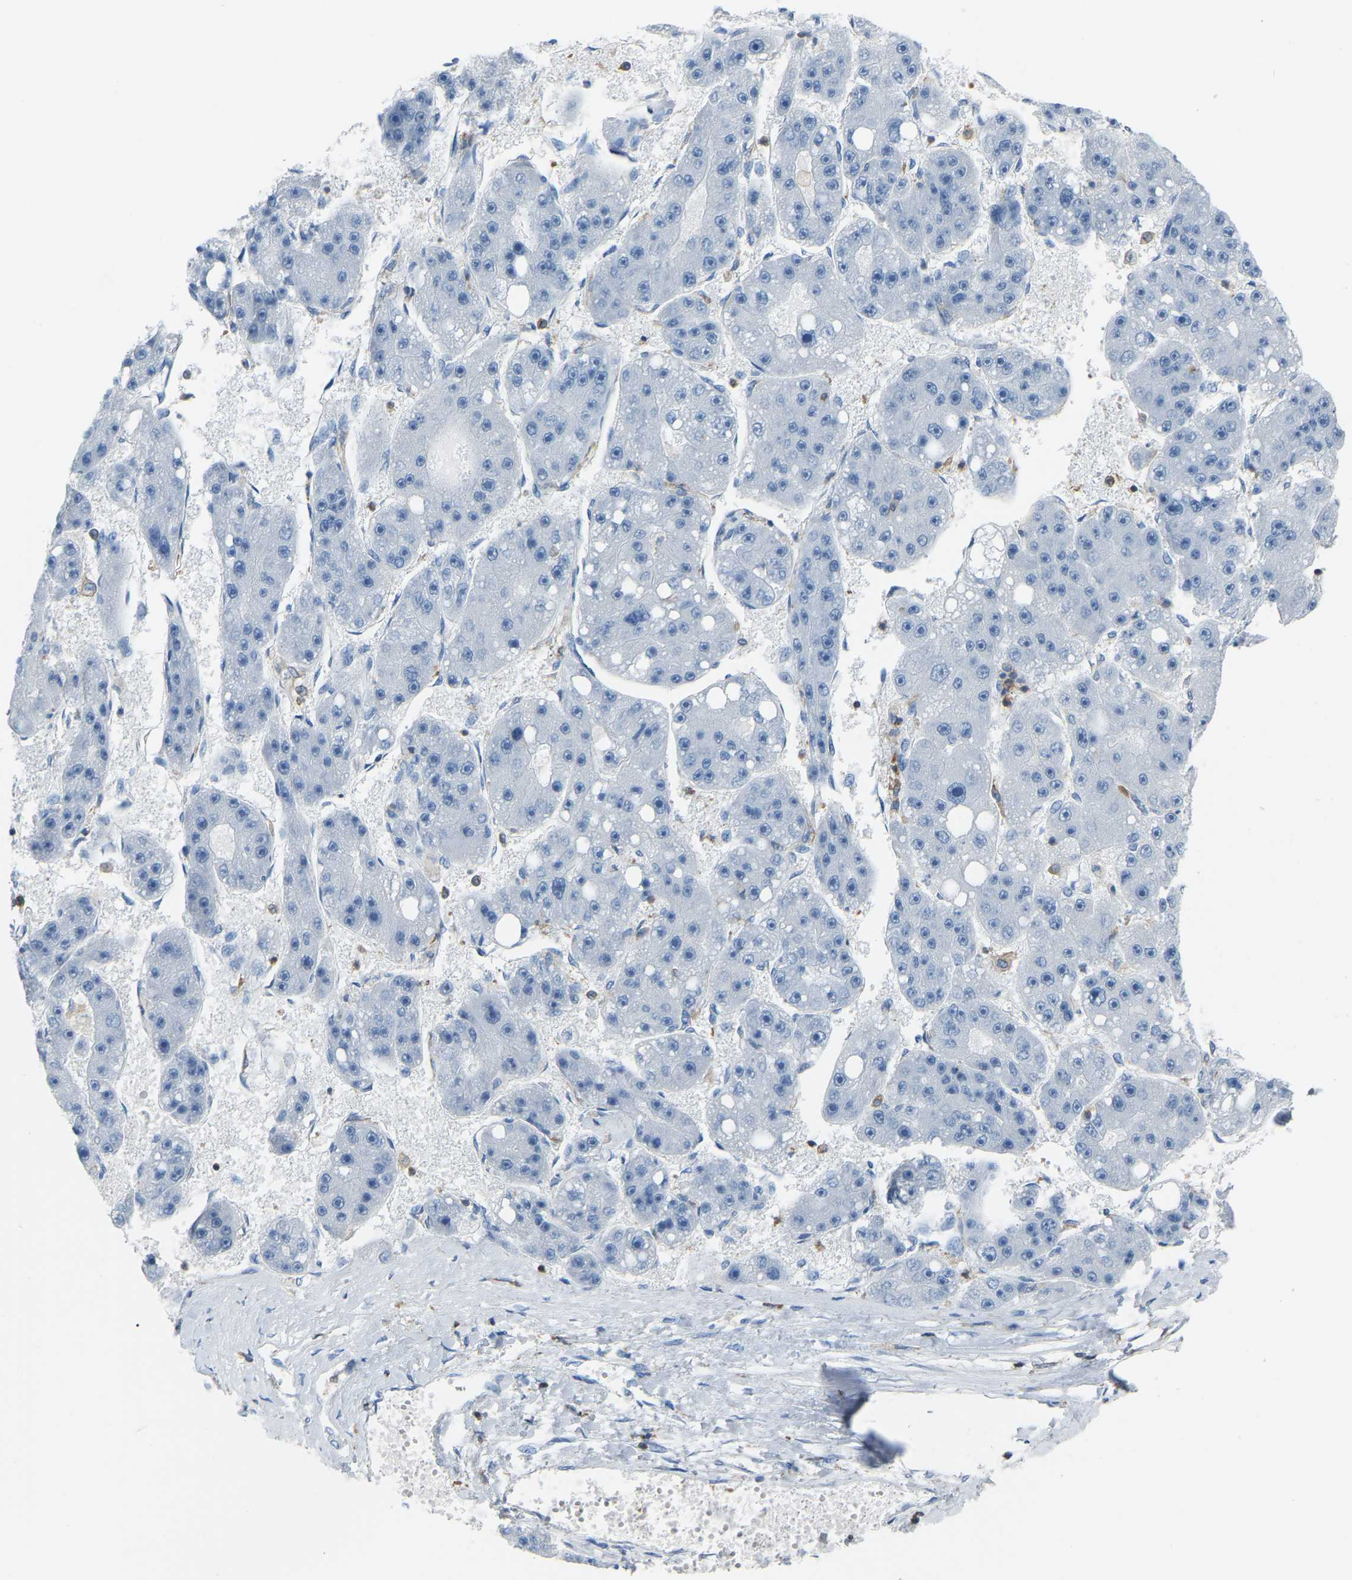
{"staining": {"intensity": "negative", "quantity": "none", "location": "none"}, "tissue": "liver cancer", "cell_type": "Tumor cells", "image_type": "cancer", "snomed": [{"axis": "morphology", "description": "Carcinoma, Hepatocellular, NOS"}, {"axis": "topography", "description": "Liver"}], "caption": "The photomicrograph shows no significant staining in tumor cells of hepatocellular carcinoma (liver).", "gene": "ARHGAP45", "patient": {"sex": "female", "age": 61}}